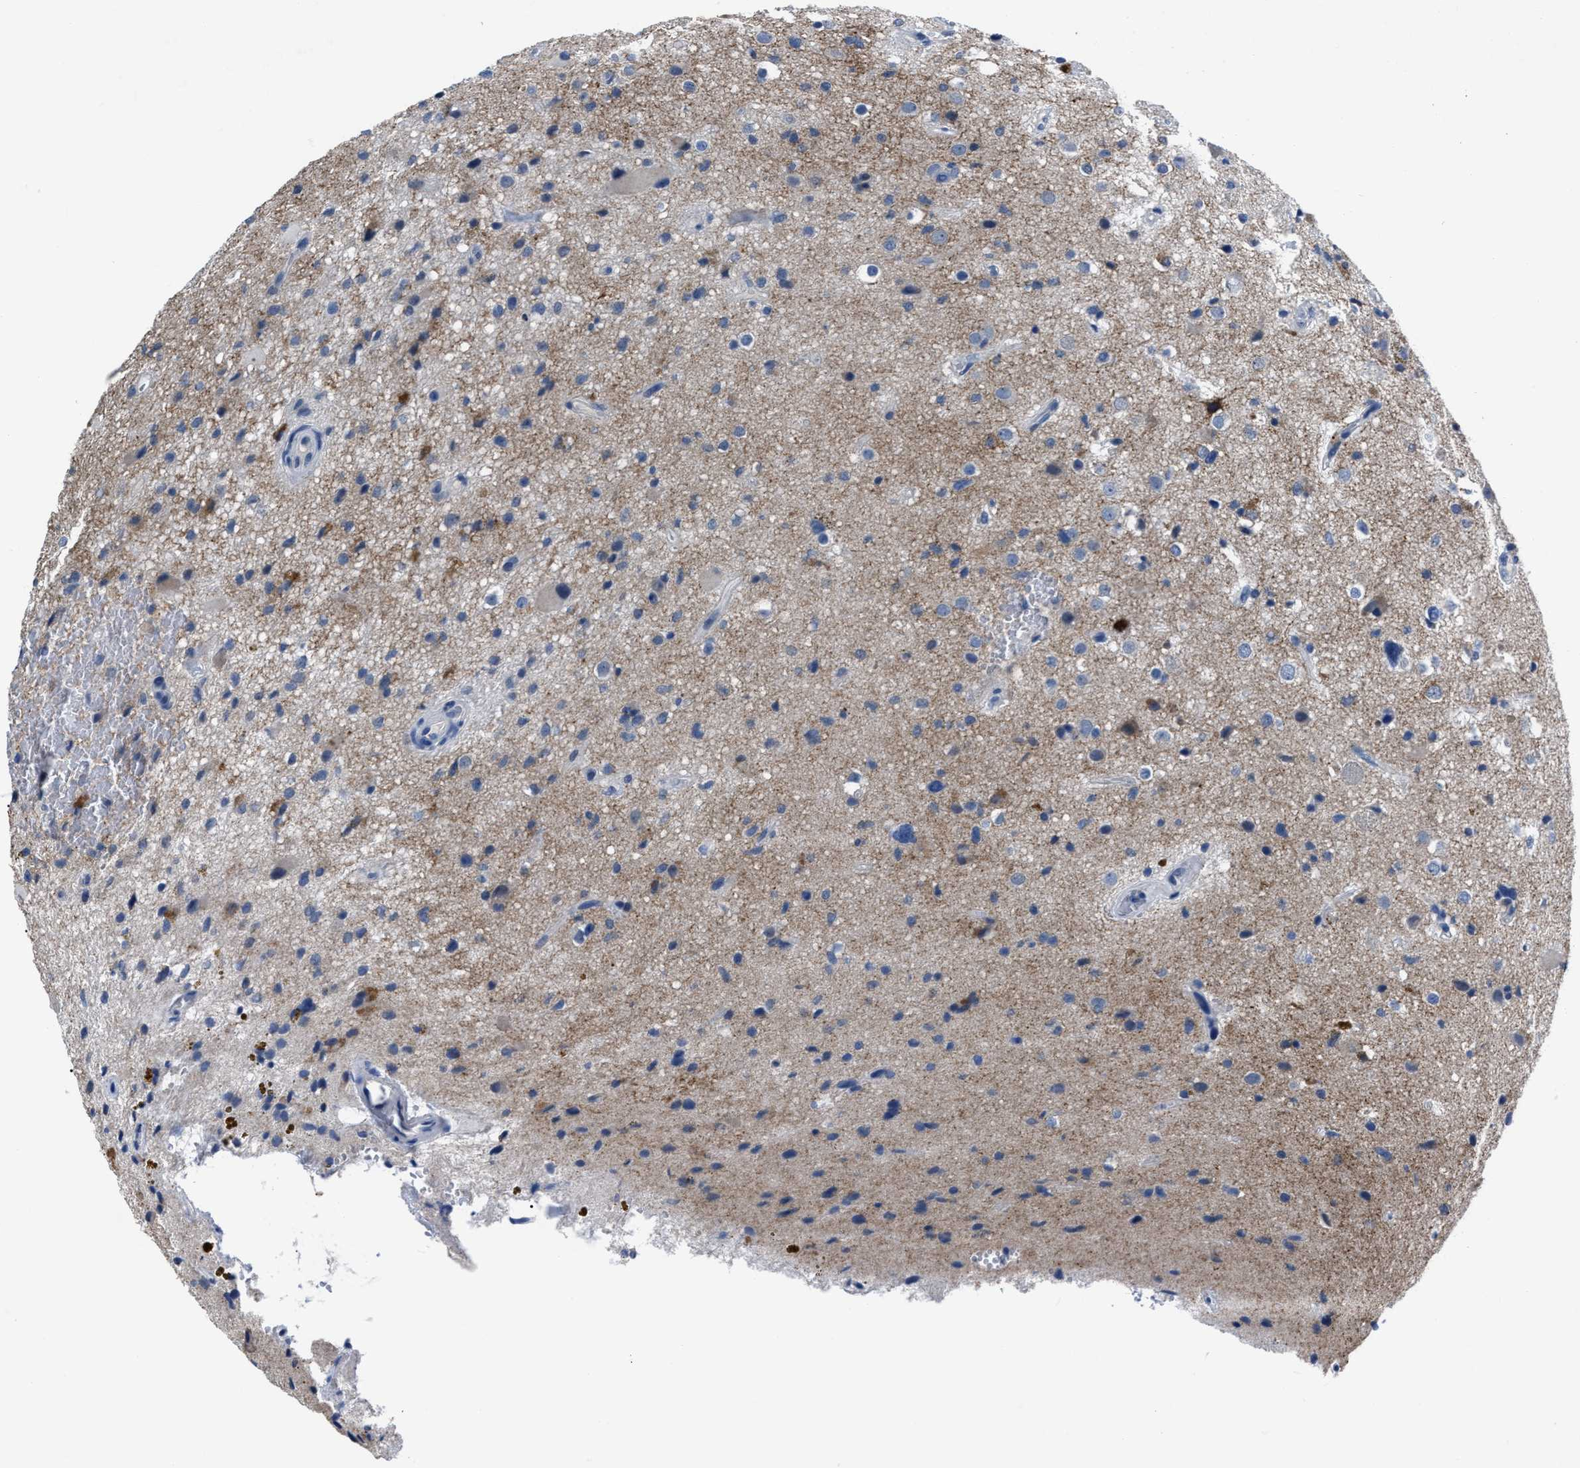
{"staining": {"intensity": "weak", "quantity": "<25%", "location": "cytoplasmic/membranous"}, "tissue": "glioma", "cell_type": "Tumor cells", "image_type": "cancer", "snomed": [{"axis": "morphology", "description": "Glioma, malignant, High grade"}, {"axis": "topography", "description": "Brain"}], "caption": "Immunohistochemical staining of malignant glioma (high-grade) demonstrates no significant positivity in tumor cells. (DAB (3,3'-diaminobenzidine) immunohistochemistry (IHC) with hematoxylin counter stain).", "gene": "LRWD1", "patient": {"sex": "male", "age": 33}}